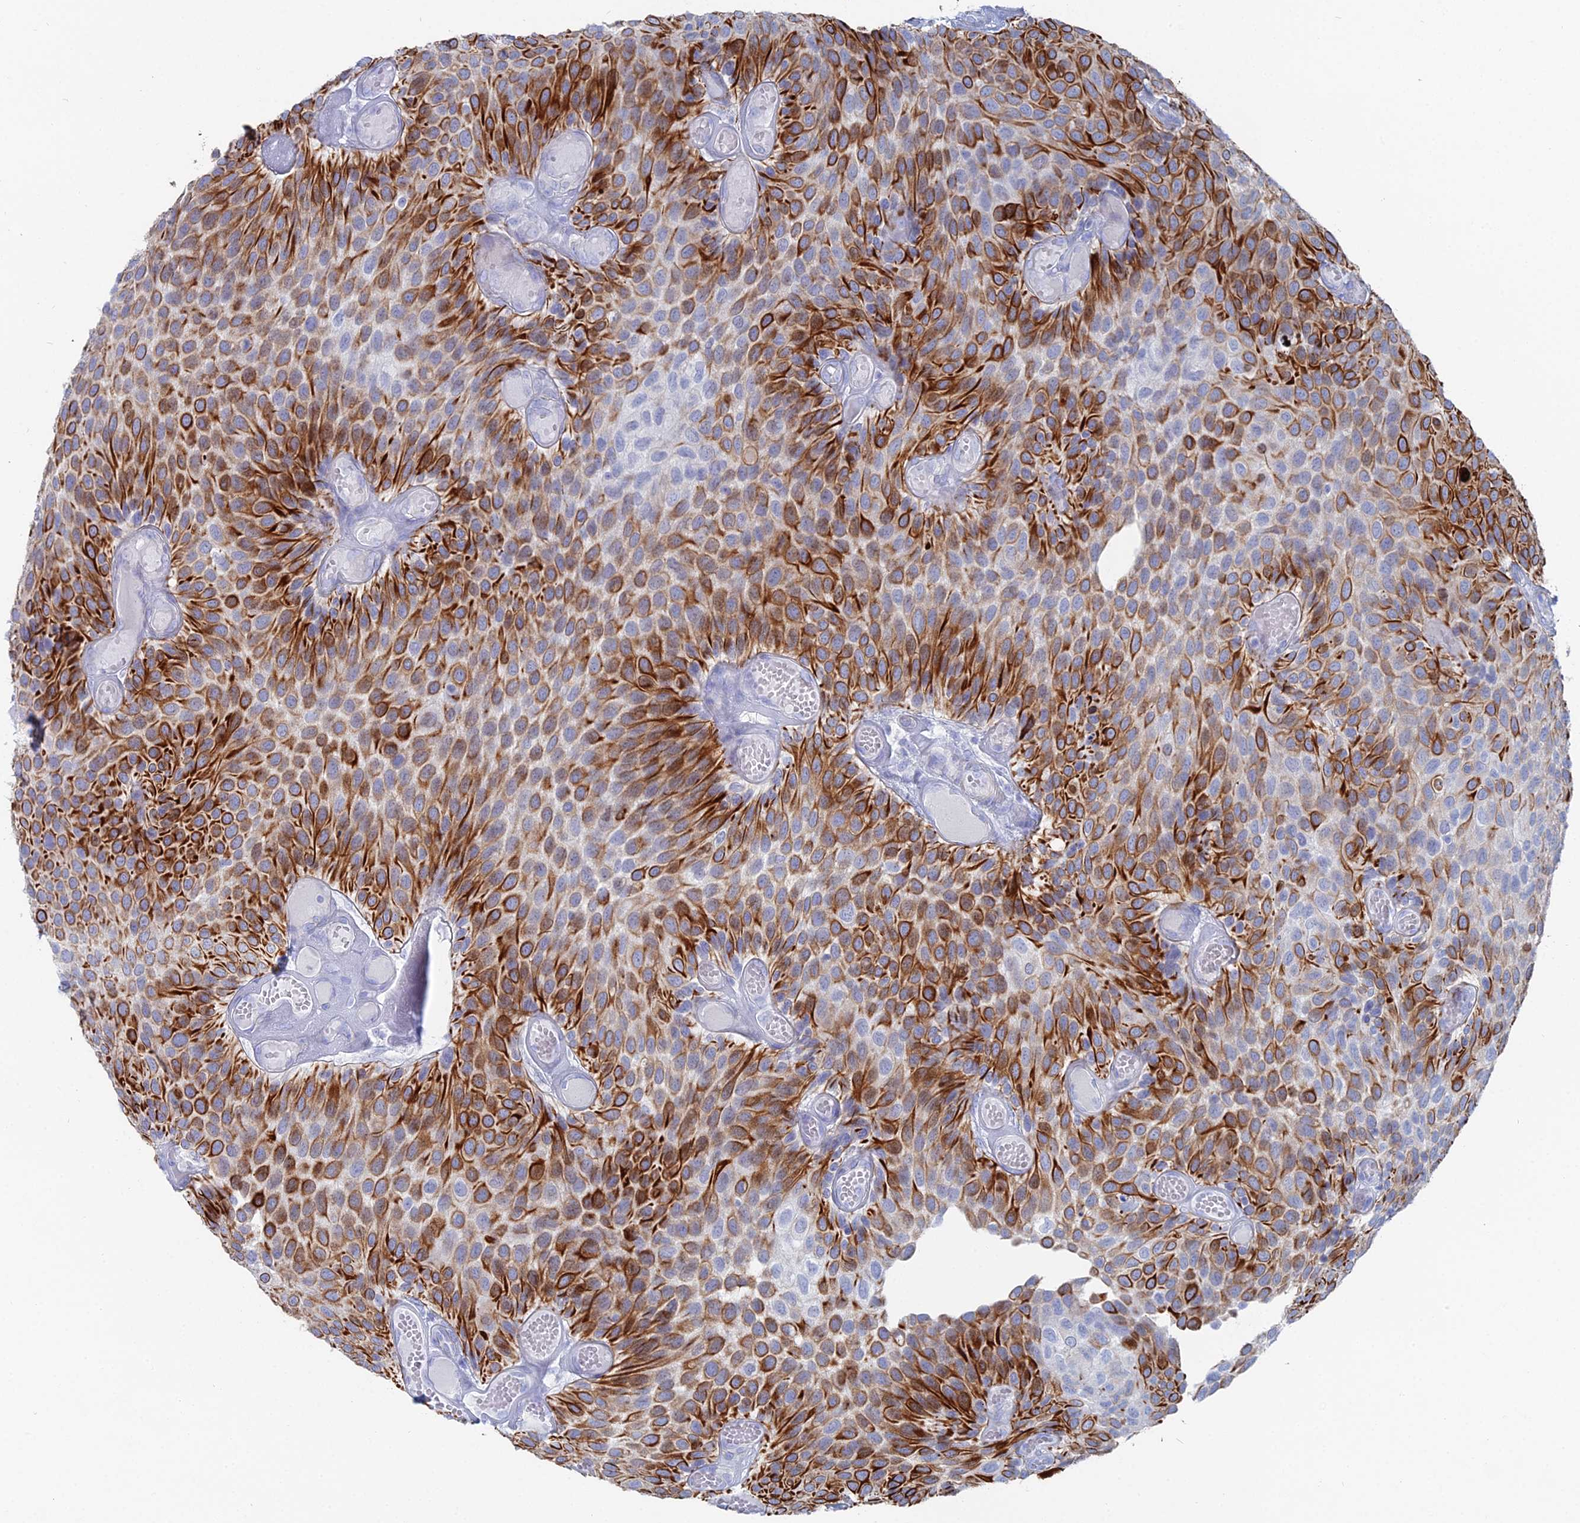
{"staining": {"intensity": "strong", "quantity": ">75%", "location": "cytoplasmic/membranous"}, "tissue": "urothelial cancer", "cell_type": "Tumor cells", "image_type": "cancer", "snomed": [{"axis": "morphology", "description": "Urothelial carcinoma, Low grade"}, {"axis": "topography", "description": "Urinary bladder"}], "caption": "Immunohistochemical staining of human urothelial cancer displays high levels of strong cytoplasmic/membranous protein positivity in approximately >75% of tumor cells.", "gene": "DHX34", "patient": {"sex": "male", "age": 89}}